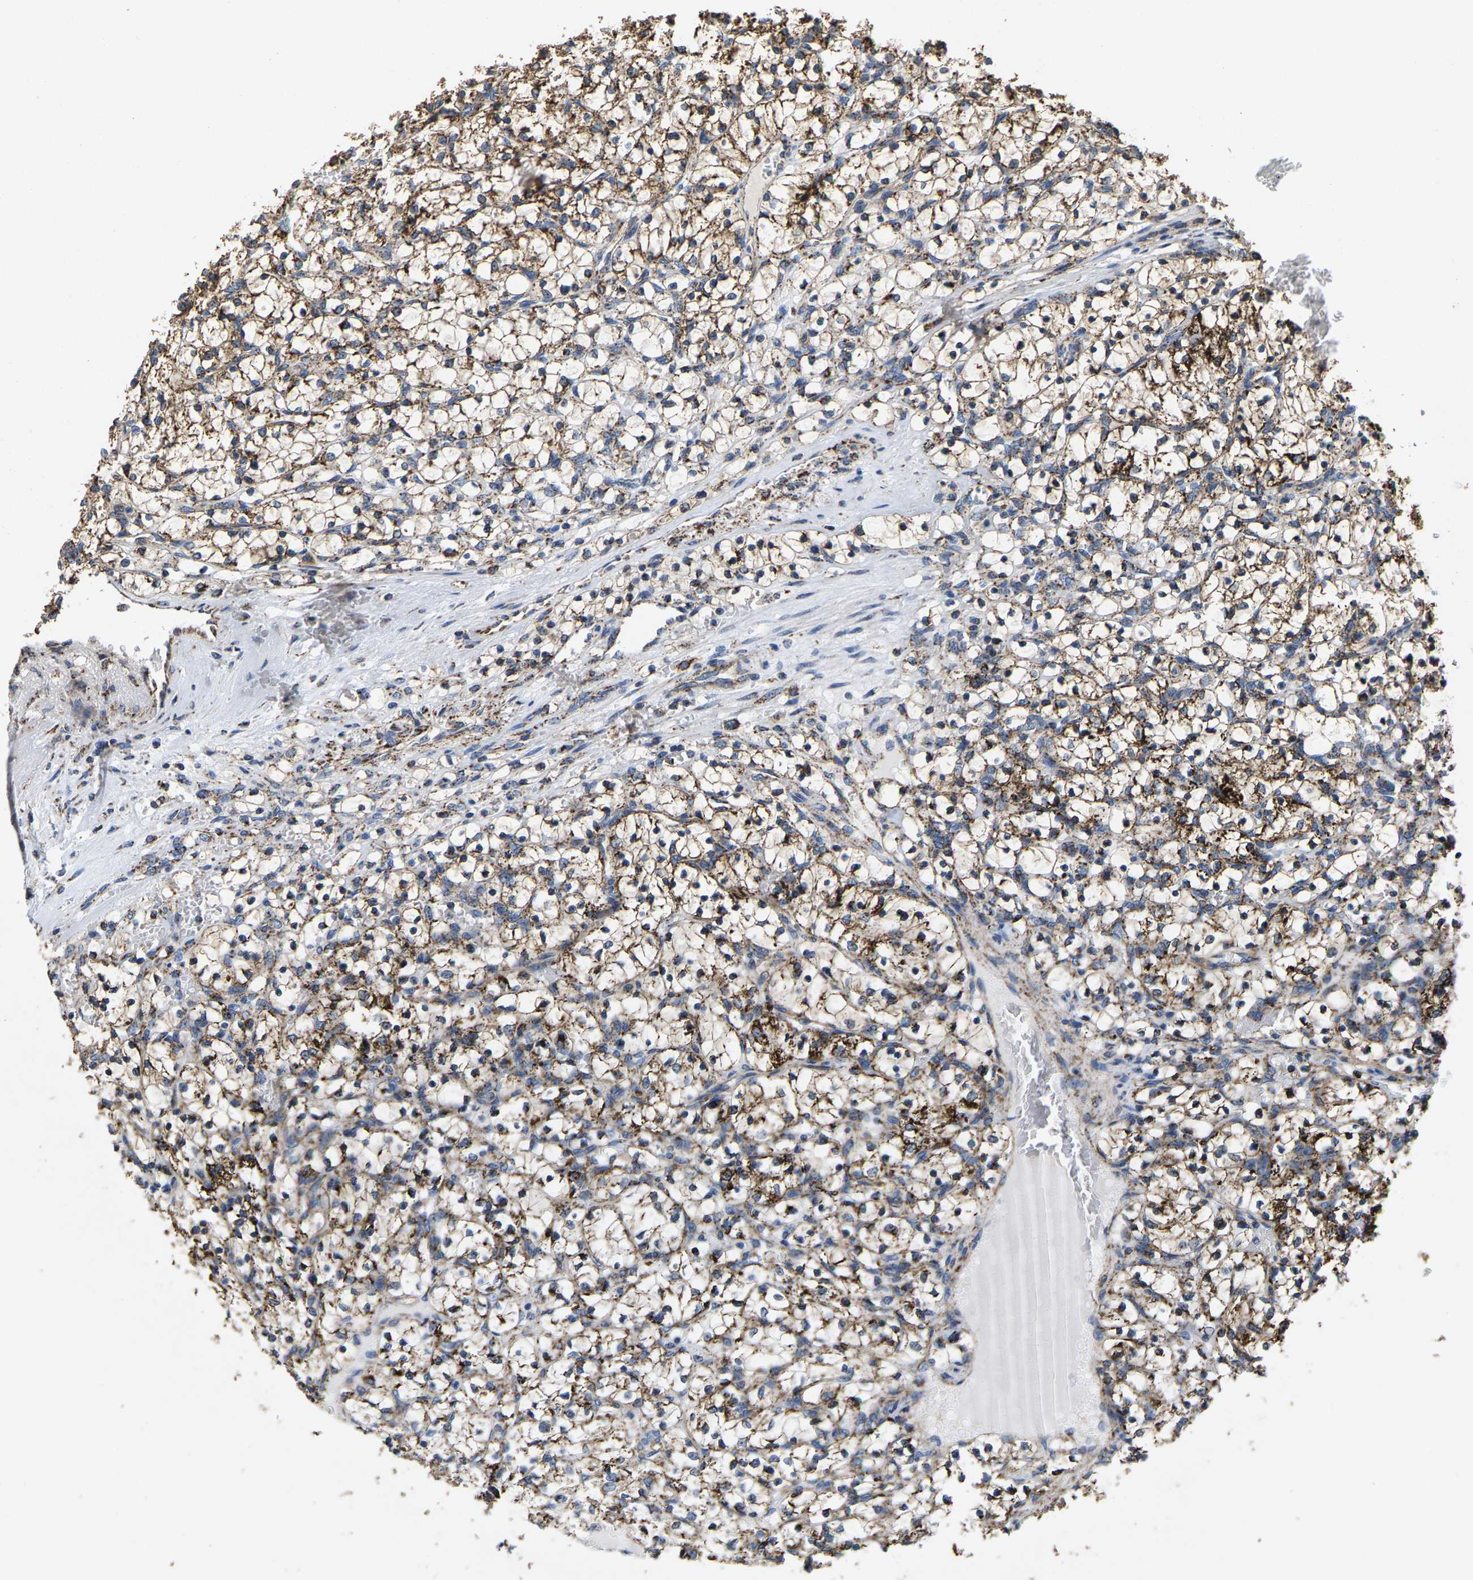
{"staining": {"intensity": "moderate", "quantity": ">75%", "location": "cytoplasmic/membranous"}, "tissue": "renal cancer", "cell_type": "Tumor cells", "image_type": "cancer", "snomed": [{"axis": "morphology", "description": "Adenocarcinoma, NOS"}, {"axis": "topography", "description": "Kidney"}], "caption": "Immunohistochemistry staining of renal cancer (adenocarcinoma), which demonstrates medium levels of moderate cytoplasmic/membranous positivity in approximately >75% of tumor cells indicating moderate cytoplasmic/membranous protein expression. The staining was performed using DAB (brown) for protein detection and nuclei were counterstained in hematoxylin (blue).", "gene": "SHMT2", "patient": {"sex": "female", "age": 69}}